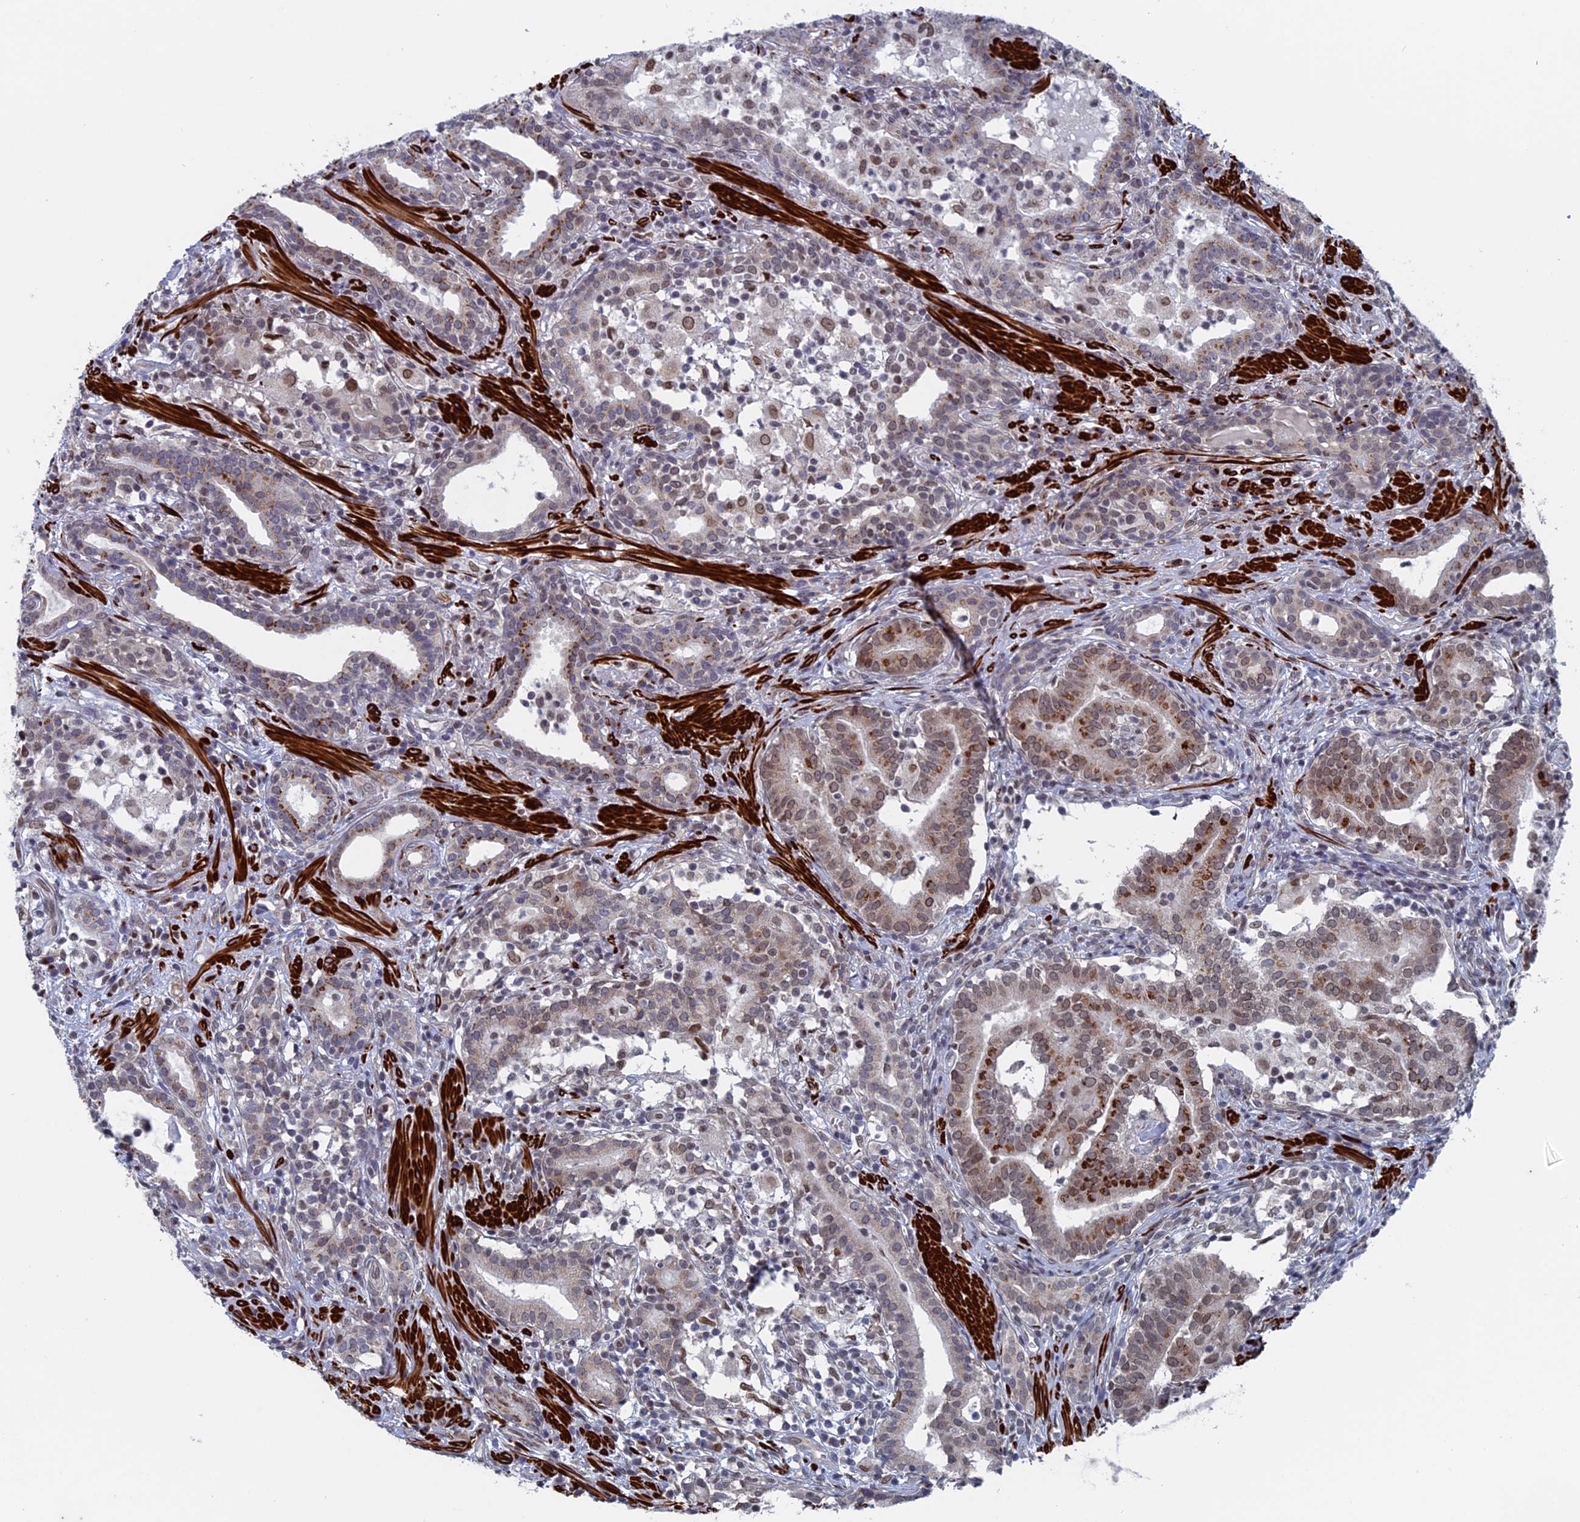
{"staining": {"intensity": "strong", "quantity": "<25%", "location": "cytoplasmic/membranous"}, "tissue": "prostate cancer", "cell_type": "Tumor cells", "image_type": "cancer", "snomed": [{"axis": "morphology", "description": "Adenocarcinoma, High grade"}, {"axis": "topography", "description": "Prostate"}], "caption": "This is a histology image of IHC staining of high-grade adenocarcinoma (prostate), which shows strong staining in the cytoplasmic/membranous of tumor cells.", "gene": "MTRF1", "patient": {"sex": "male", "age": 67}}